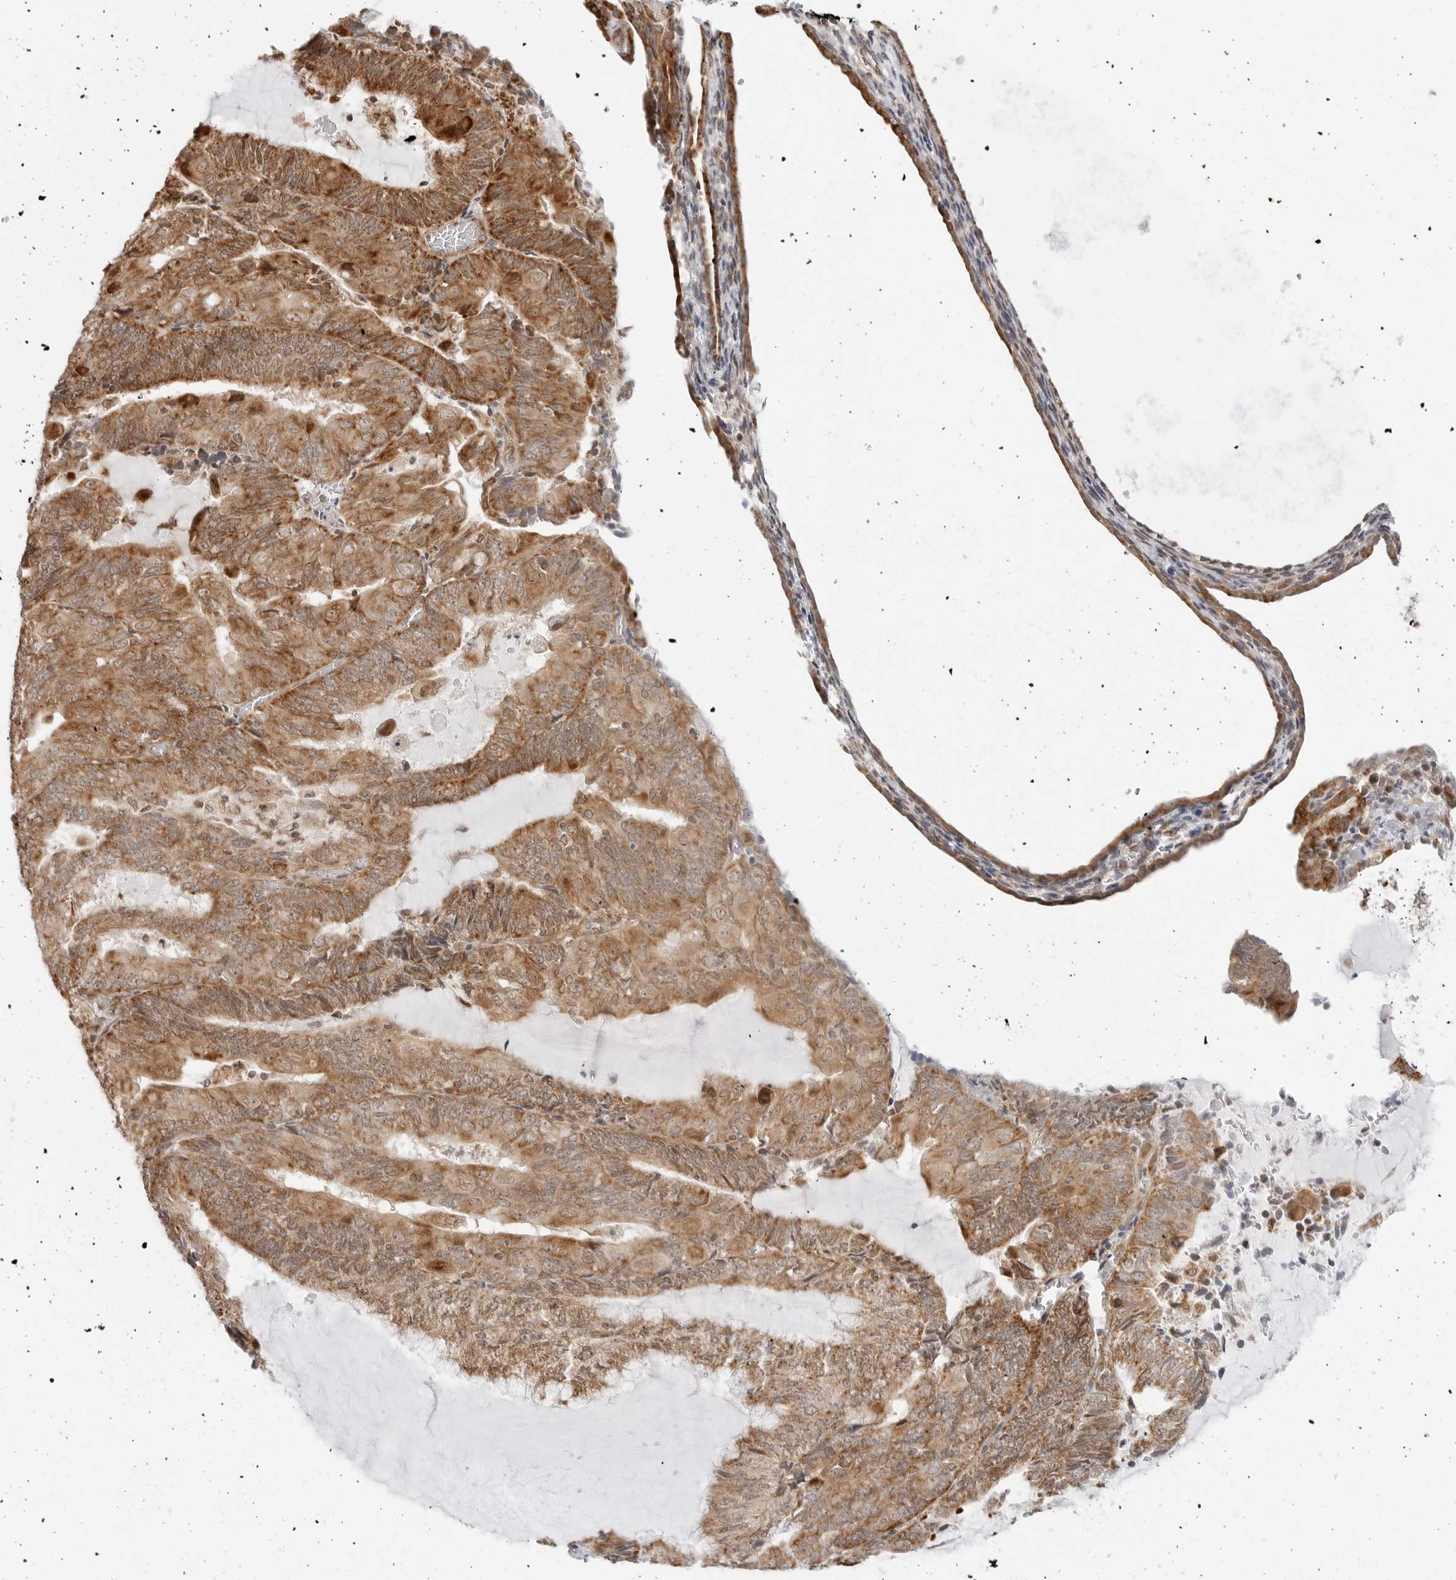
{"staining": {"intensity": "moderate", "quantity": ">75%", "location": "cytoplasmic/membranous"}, "tissue": "endometrial cancer", "cell_type": "Tumor cells", "image_type": "cancer", "snomed": [{"axis": "morphology", "description": "Adenocarcinoma, NOS"}, {"axis": "topography", "description": "Endometrium"}], "caption": "Protein expression analysis of endometrial cancer displays moderate cytoplasmic/membranous expression in approximately >75% of tumor cells.", "gene": "POLR3GL", "patient": {"sex": "female", "age": 81}}